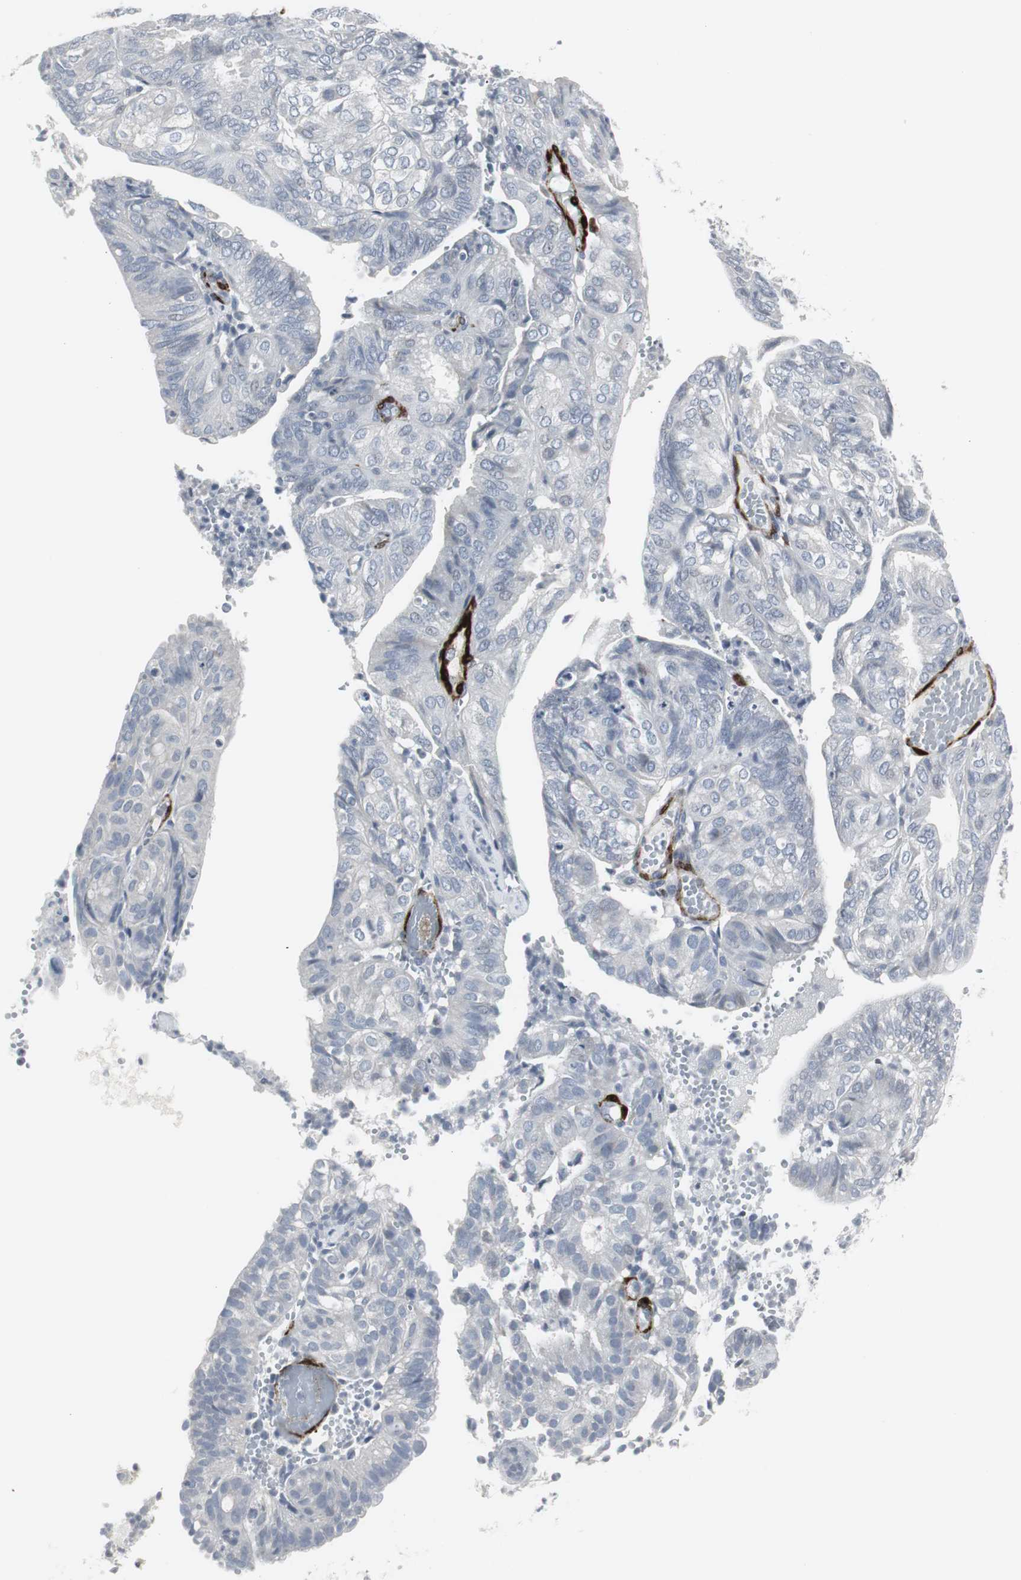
{"staining": {"intensity": "negative", "quantity": "none", "location": "none"}, "tissue": "endometrial cancer", "cell_type": "Tumor cells", "image_type": "cancer", "snomed": [{"axis": "morphology", "description": "Adenocarcinoma, NOS"}, {"axis": "topography", "description": "Uterus"}], "caption": "Micrograph shows no significant protein expression in tumor cells of adenocarcinoma (endometrial).", "gene": "PPP1R14A", "patient": {"sex": "female", "age": 60}}